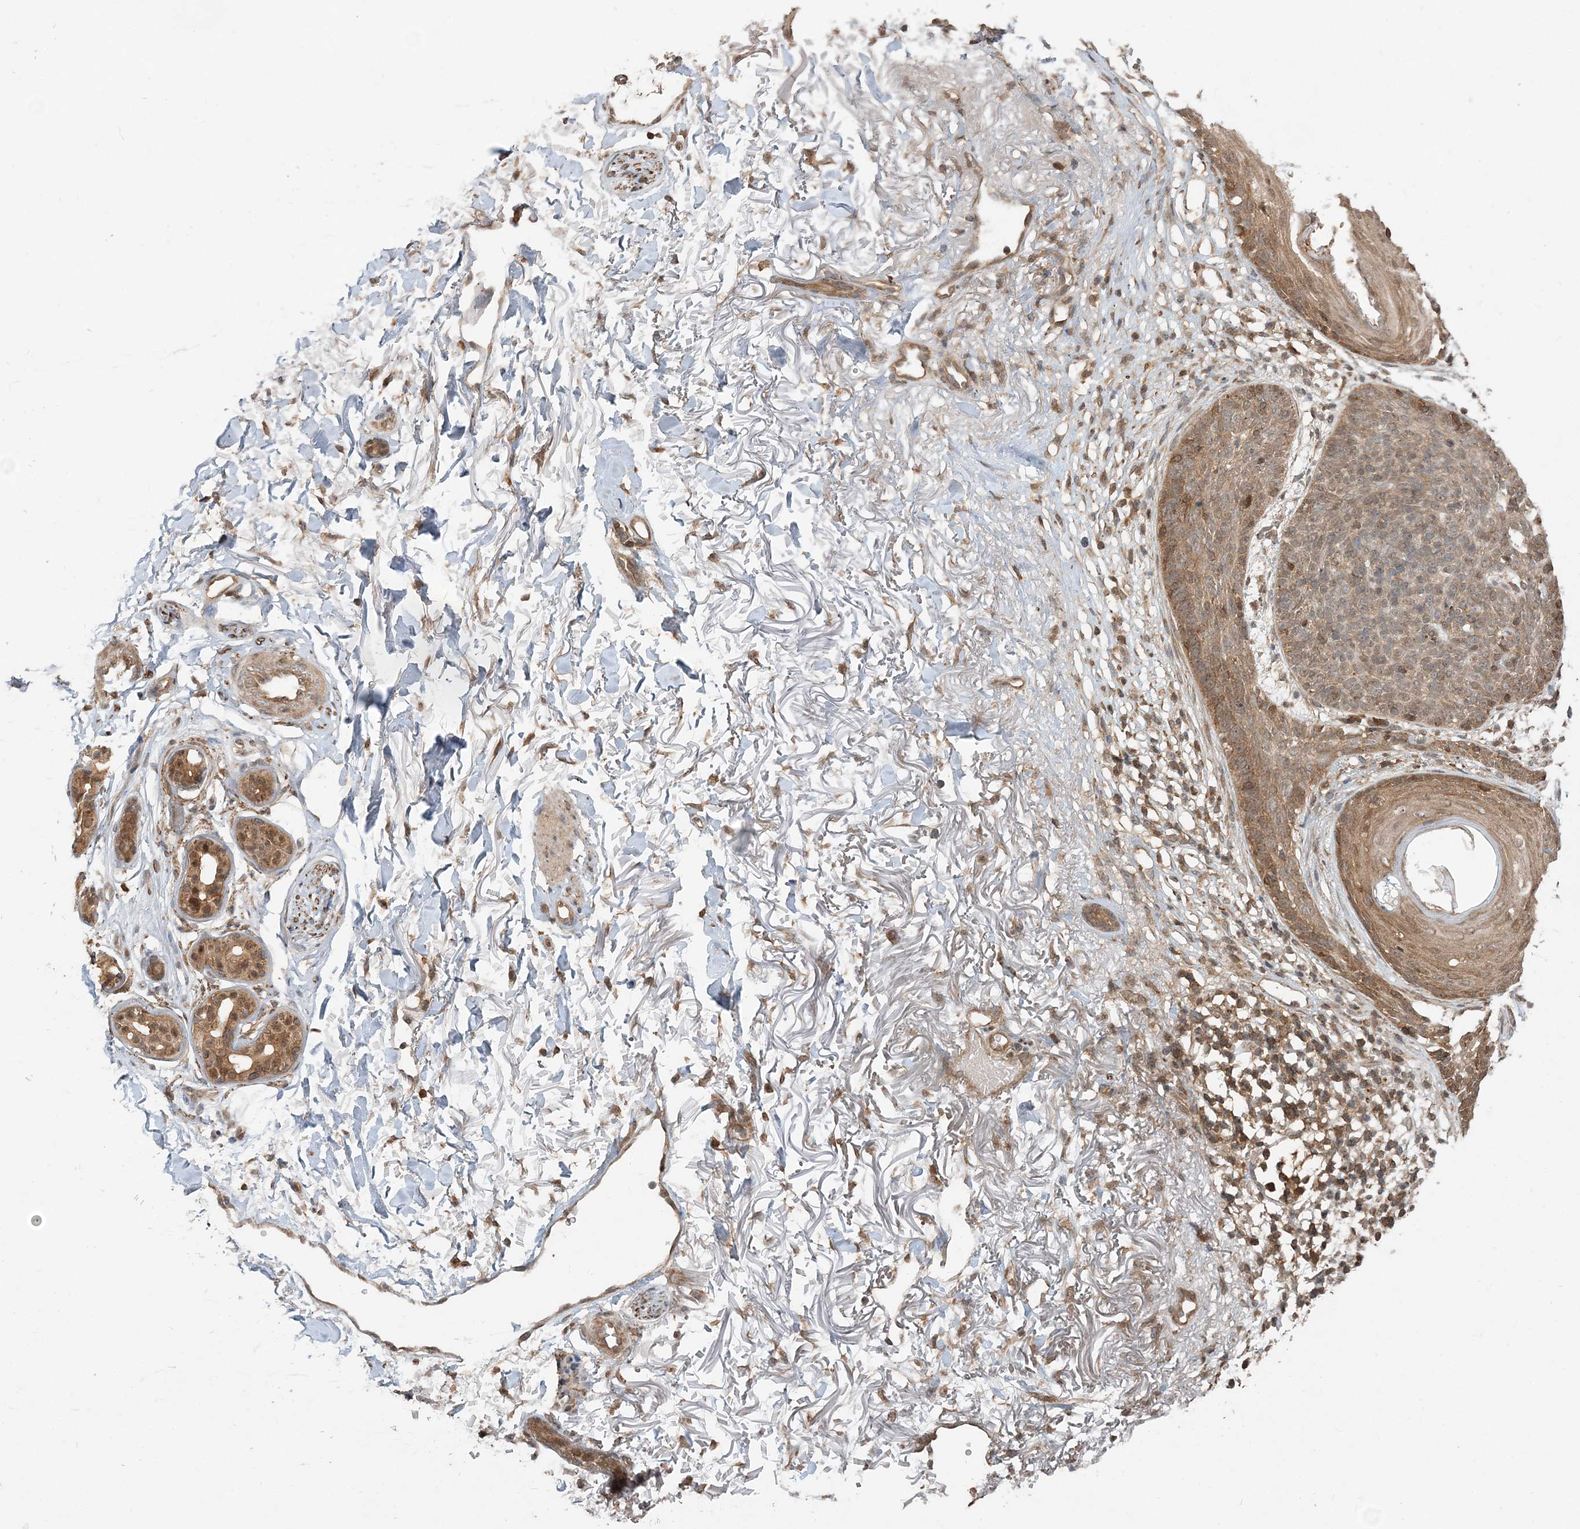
{"staining": {"intensity": "moderate", "quantity": ">75%", "location": "cytoplasmic/membranous"}, "tissue": "skin cancer", "cell_type": "Tumor cells", "image_type": "cancer", "snomed": [{"axis": "morphology", "description": "Normal tissue, NOS"}, {"axis": "morphology", "description": "Basal cell carcinoma"}, {"axis": "topography", "description": "Skin"}], "caption": "There is medium levels of moderate cytoplasmic/membranous expression in tumor cells of basal cell carcinoma (skin), as demonstrated by immunohistochemical staining (brown color).", "gene": "CAB39", "patient": {"sex": "female", "age": 70}}